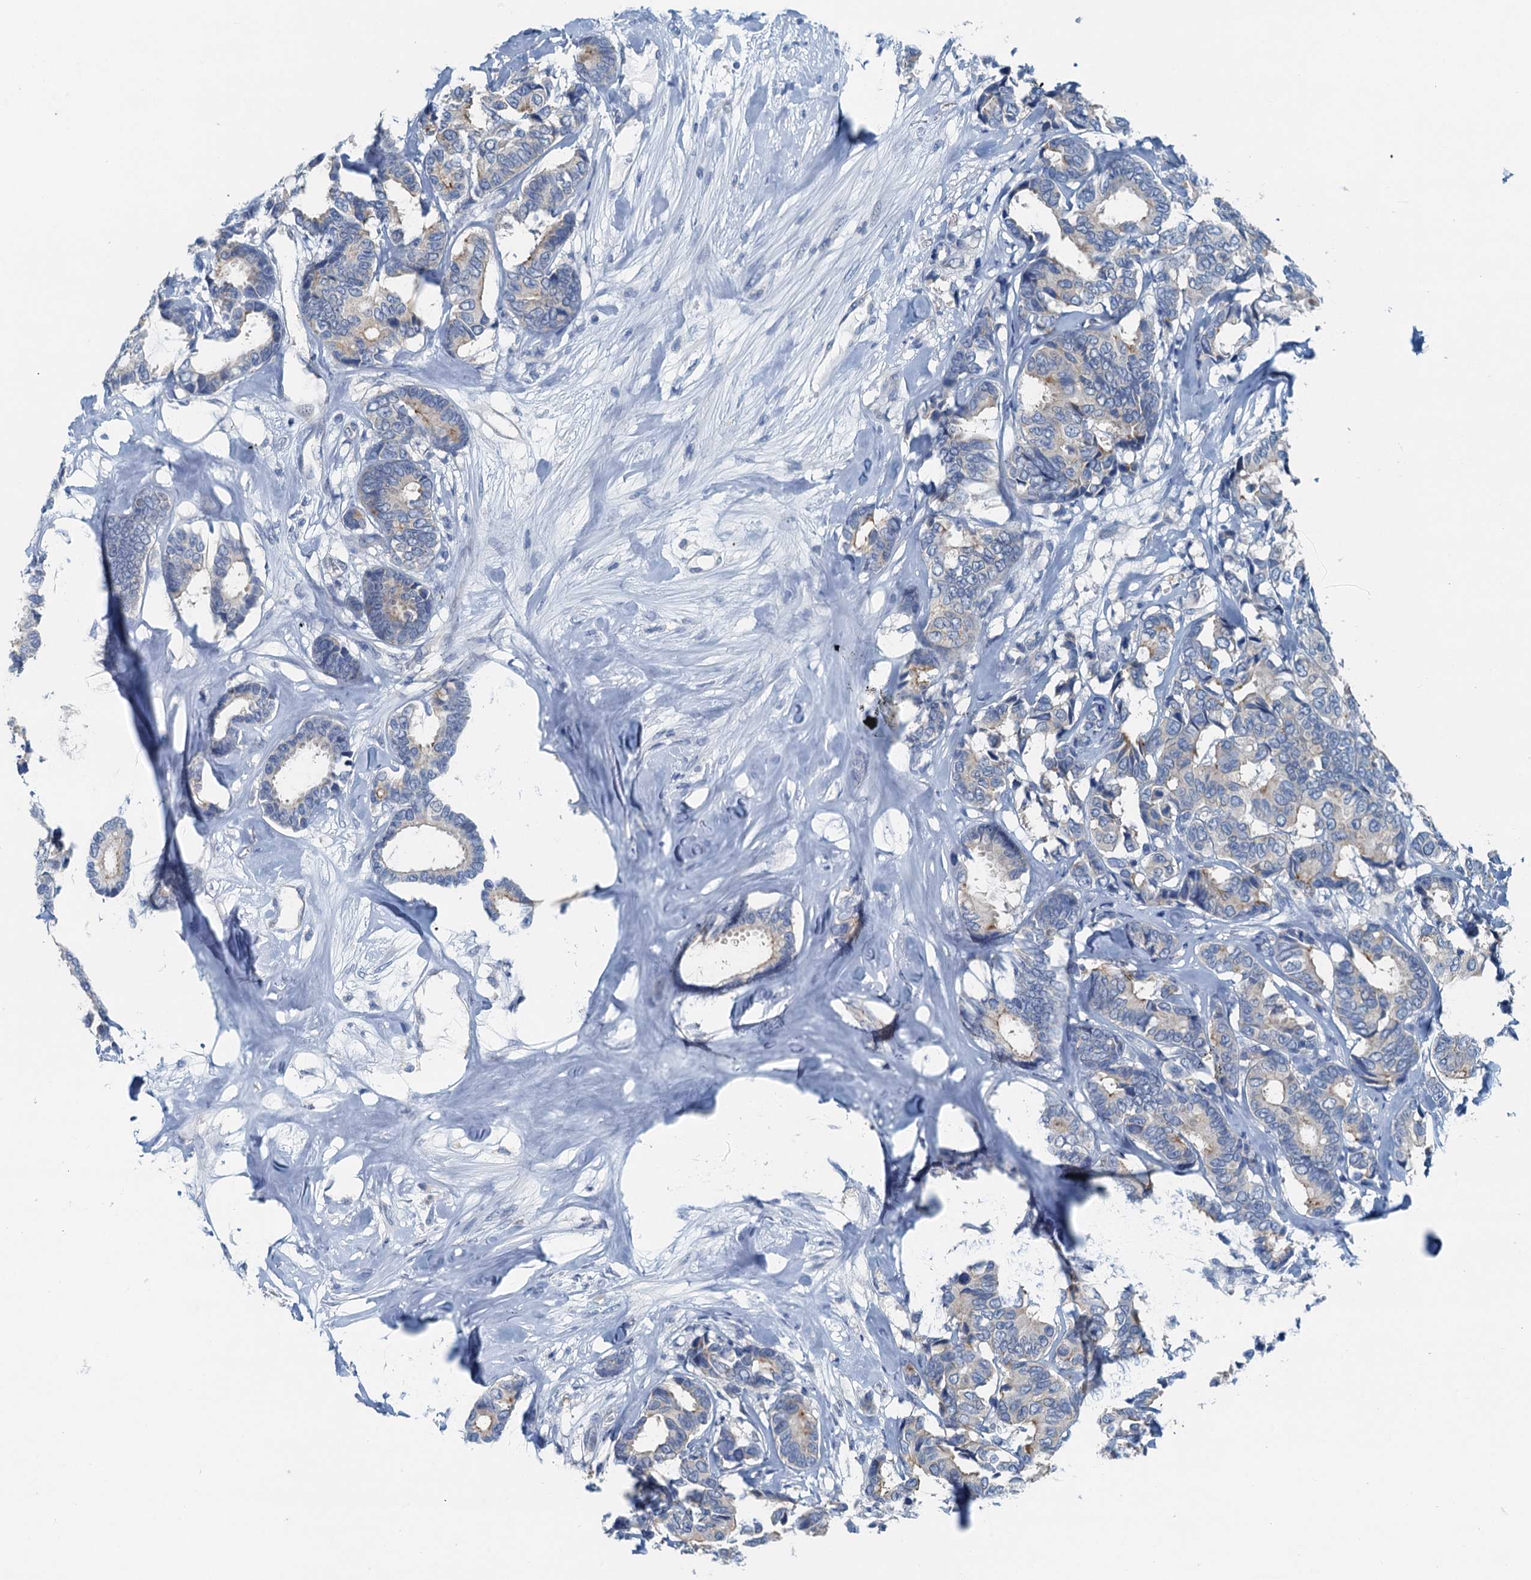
{"staining": {"intensity": "weak", "quantity": "<25%", "location": "cytoplasmic/membranous"}, "tissue": "breast cancer", "cell_type": "Tumor cells", "image_type": "cancer", "snomed": [{"axis": "morphology", "description": "Duct carcinoma"}, {"axis": "topography", "description": "Breast"}], "caption": "The immunohistochemistry micrograph has no significant positivity in tumor cells of breast infiltrating ductal carcinoma tissue.", "gene": "GFOD2", "patient": {"sex": "female", "age": 87}}